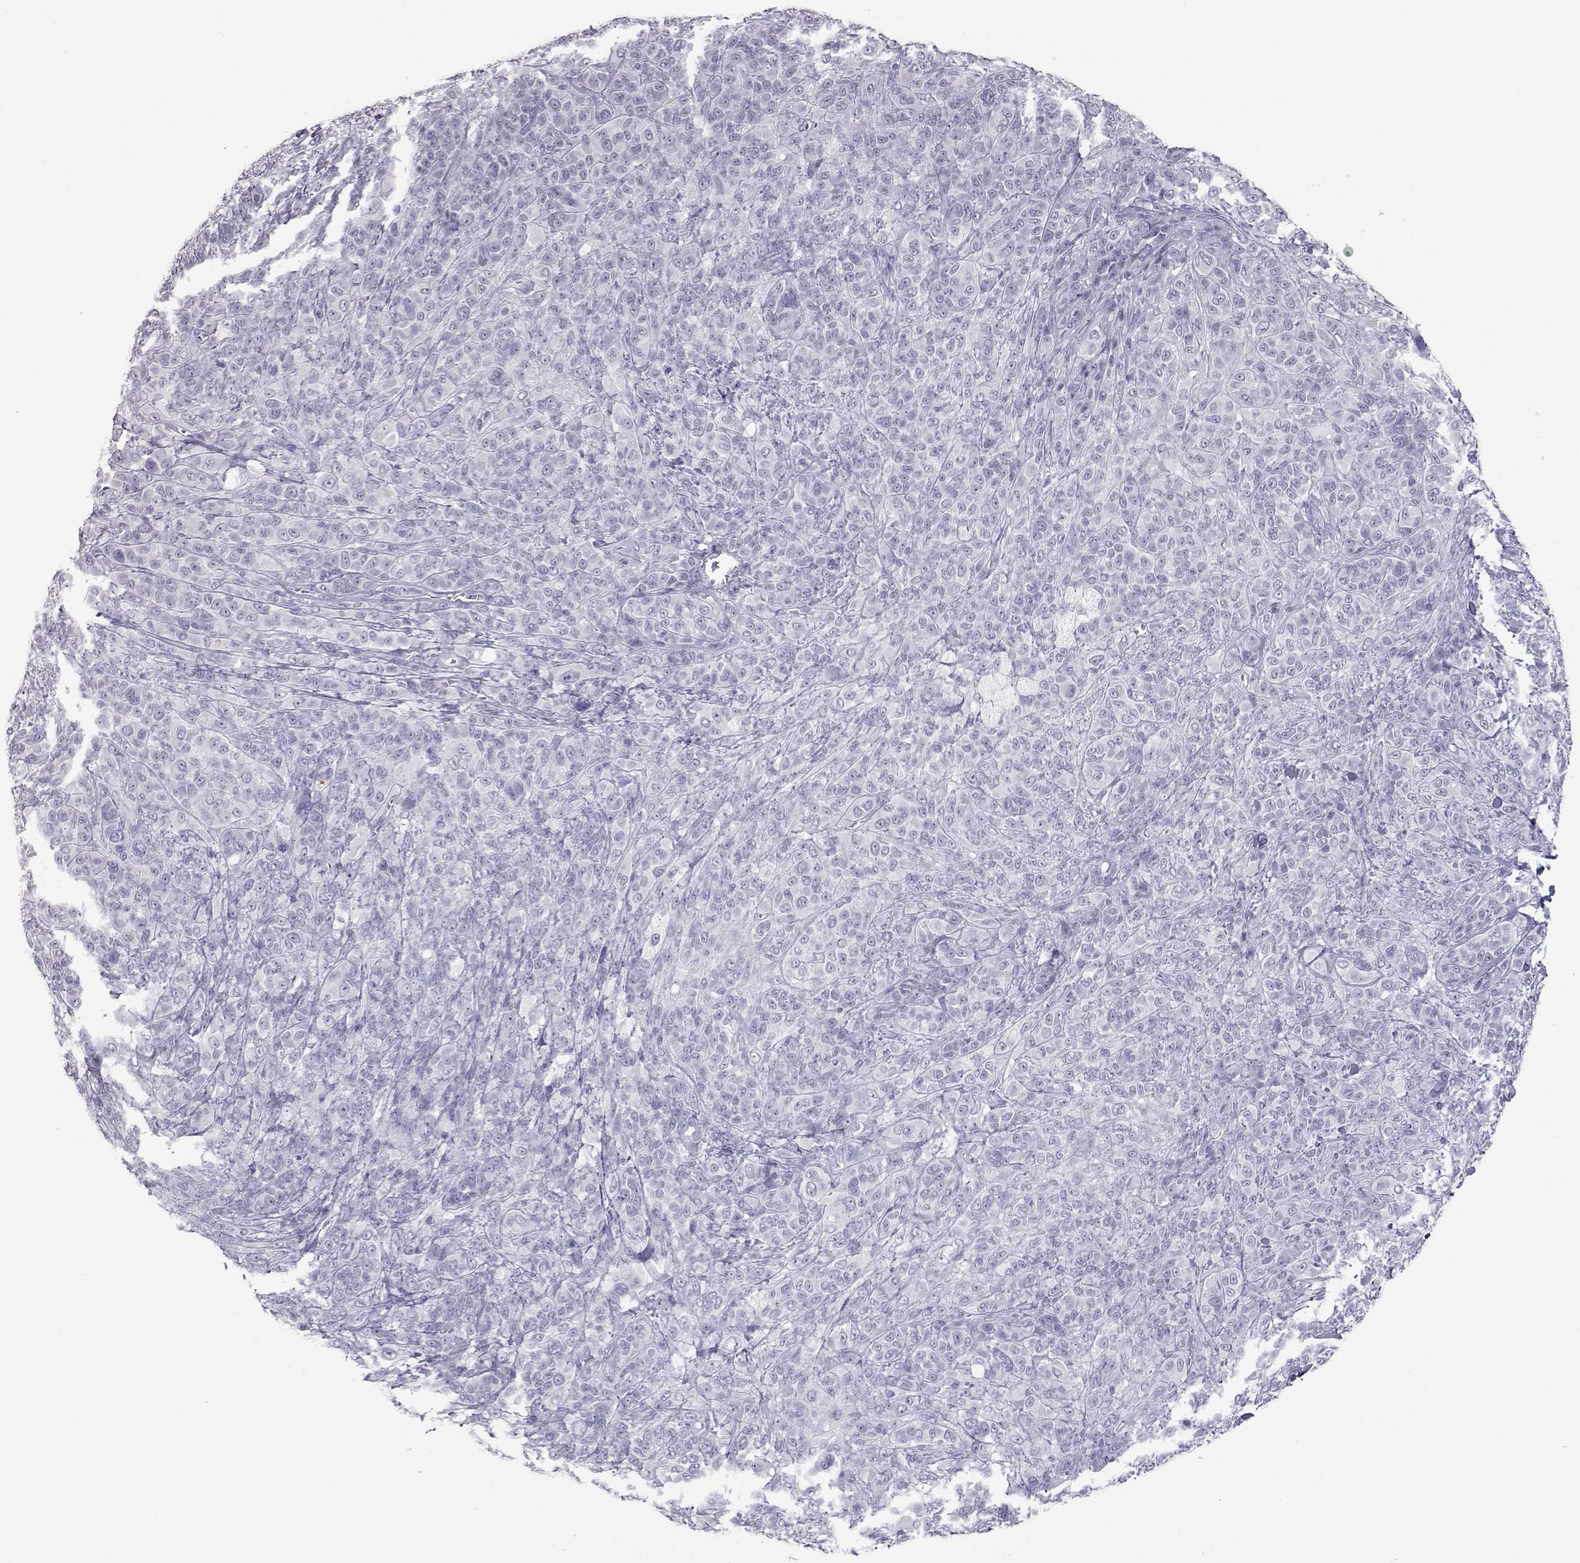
{"staining": {"intensity": "negative", "quantity": "none", "location": "none"}, "tissue": "melanoma", "cell_type": "Tumor cells", "image_type": "cancer", "snomed": [{"axis": "morphology", "description": "Malignant melanoma, NOS"}, {"axis": "topography", "description": "Skin"}], "caption": "This is an IHC micrograph of human malignant melanoma. There is no positivity in tumor cells.", "gene": "PMCH", "patient": {"sex": "female", "age": 87}}